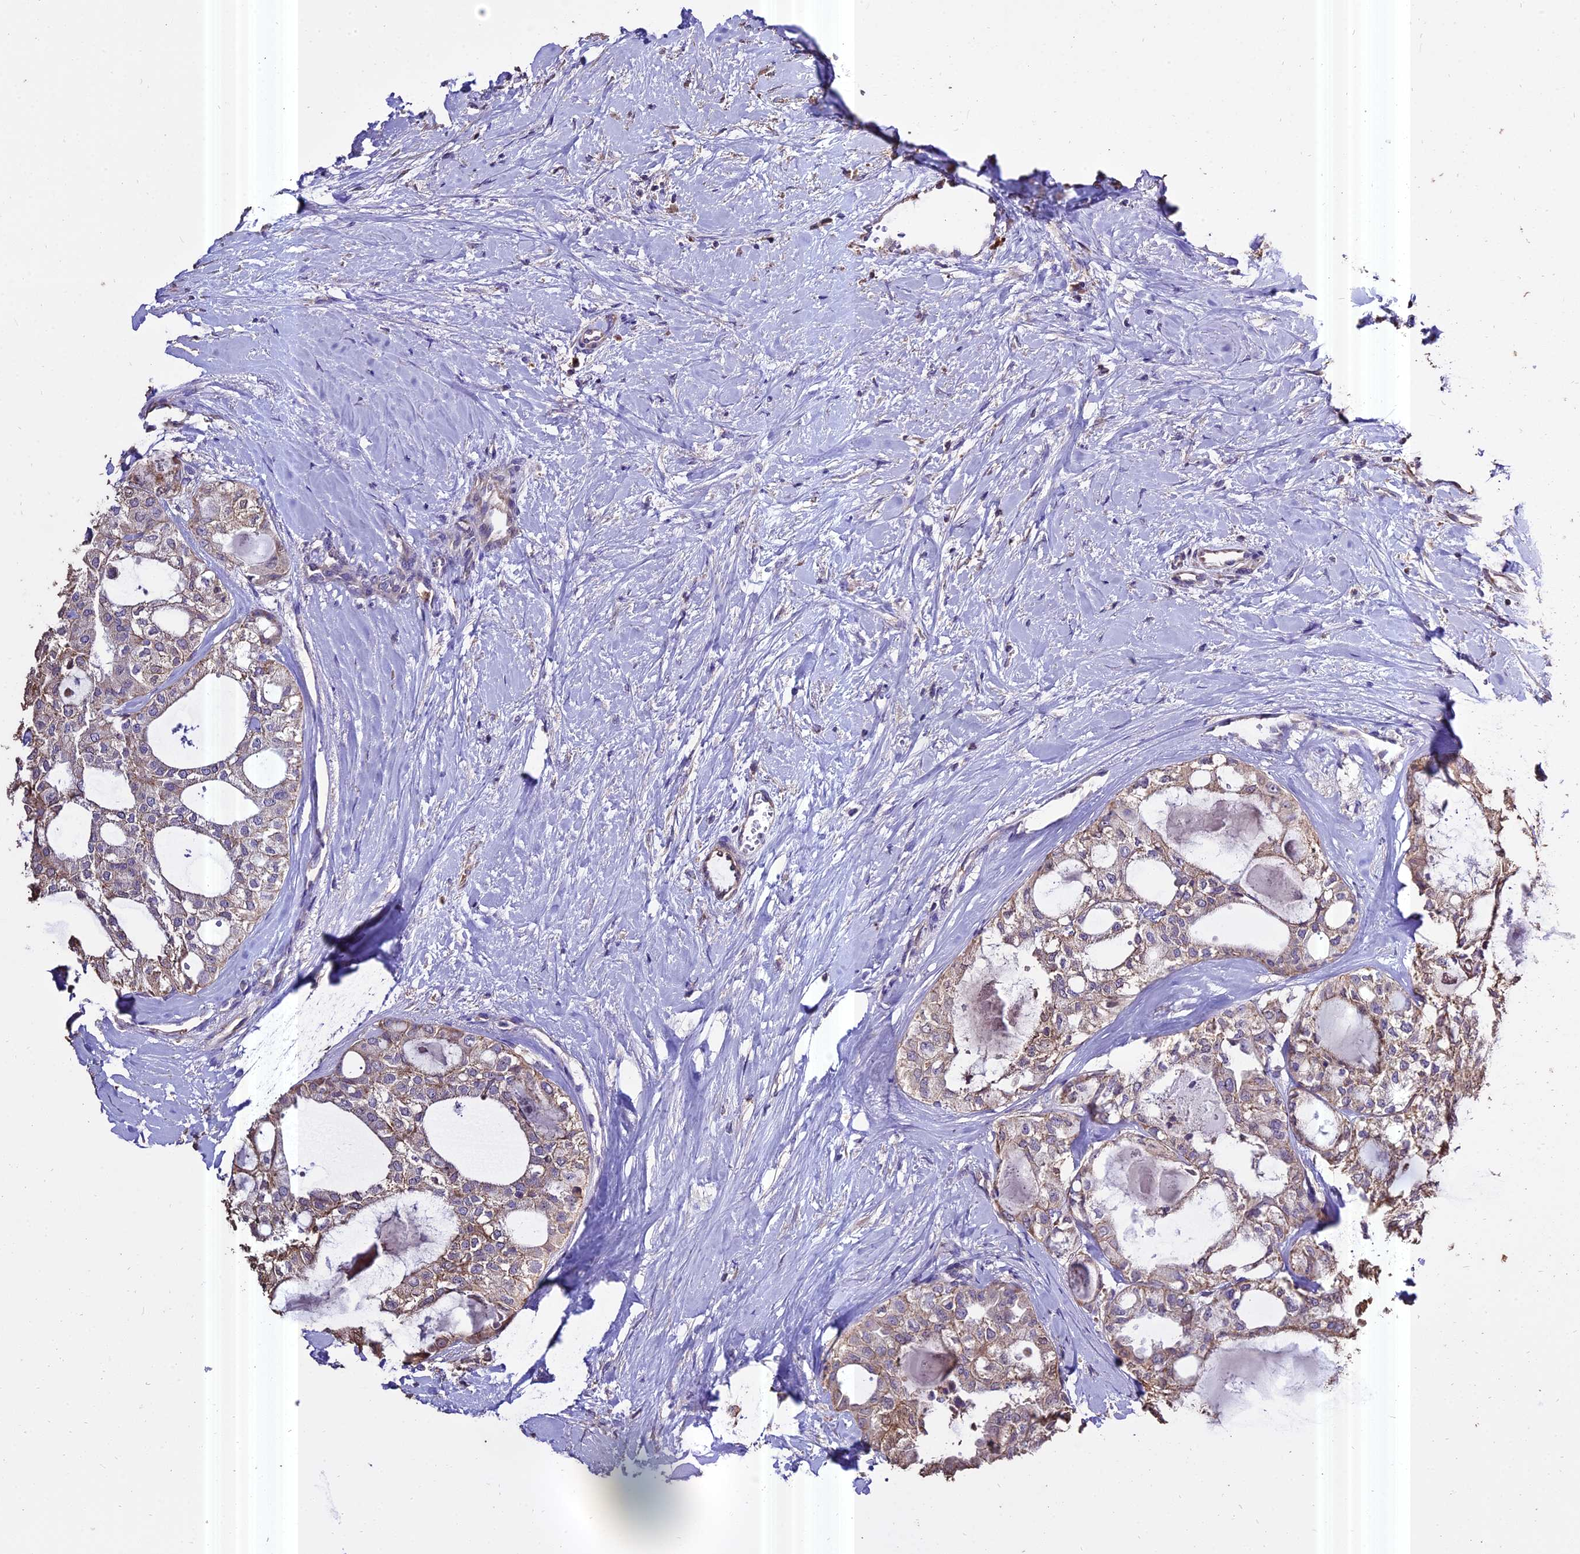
{"staining": {"intensity": "weak", "quantity": "<25%", "location": "cytoplasmic/membranous"}, "tissue": "thyroid cancer", "cell_type": "Tumor cells", "image_type": "cancer", "snomed": [{"axis": "morphology", "description": "Follicular adenoma carcinoma, NOS"}, {"axis": "topography", "description": "Thyroid gland"}], "caption": "Immunohistochemistry (IHC) of follicular adenoma carcinoma (thyroid) demonstrates no expression in tumor cells.", "gene": "PGPEP1L", "patient": {"sex": "male", "age": 75}}